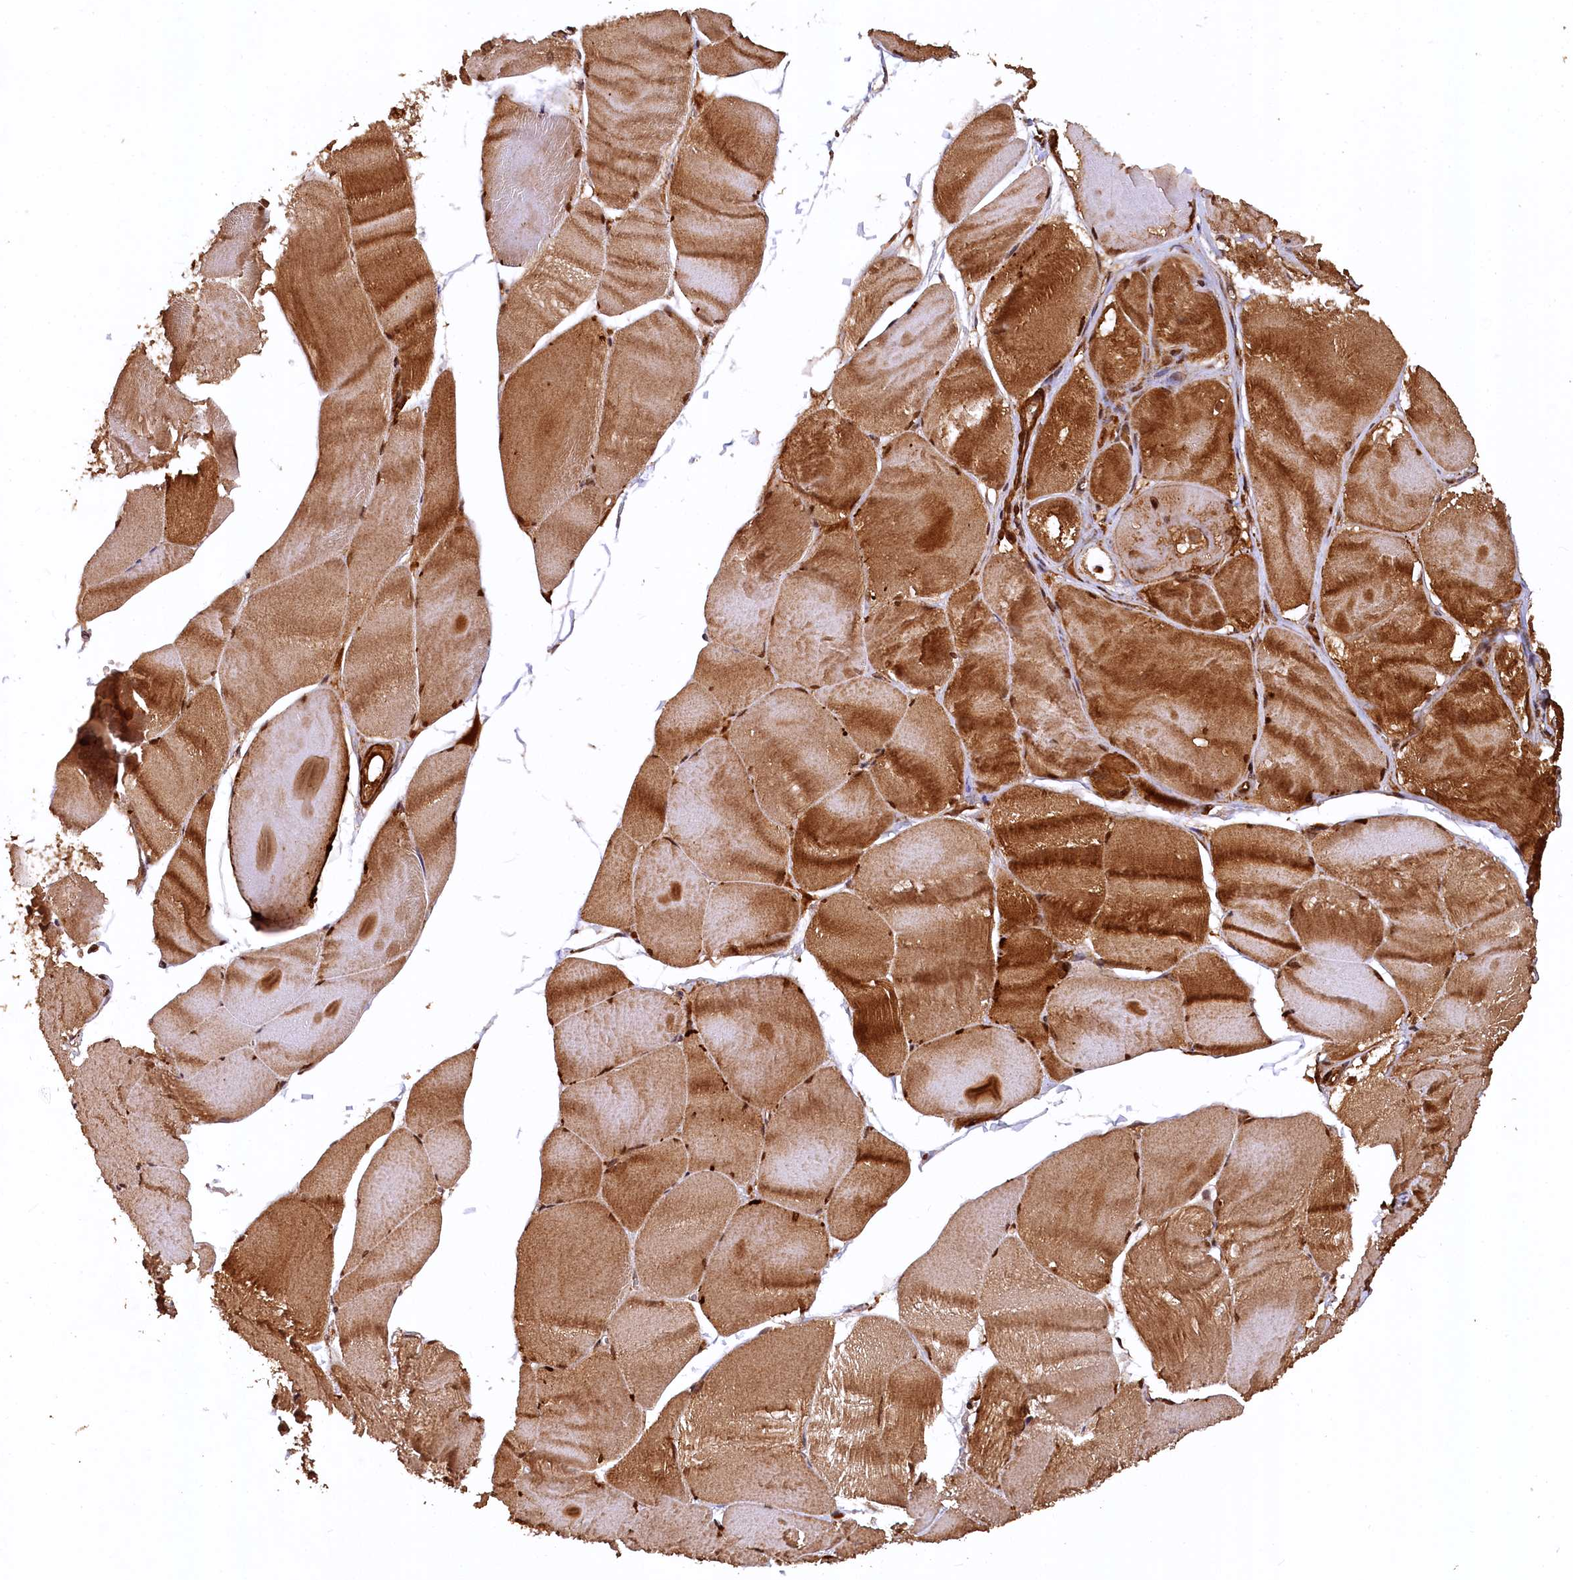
{"staining": {"intensity": "strong", "quantity": ">75%", "location": "cytoplasmic/membranous"}, "tissue": "skeletal muscle", "cell_type": "Myocytes", "image_type": "normal", "snomed": [{"axis": "morphology", "description": "Normal tissue, NOS"}, {"axis": "morphology", "description": "Basal cell carcinoma"}, {"axis": "topography", "description": "Skeletal muscle"}], "caption": "DAB immunohistochemical staining of benign skeletal muscle displays strong cytoplasmic/membranous protein expression in about >75% of myocytes.", "gene": "STUB1", "patient": {"sex": "female", "age": 64}}